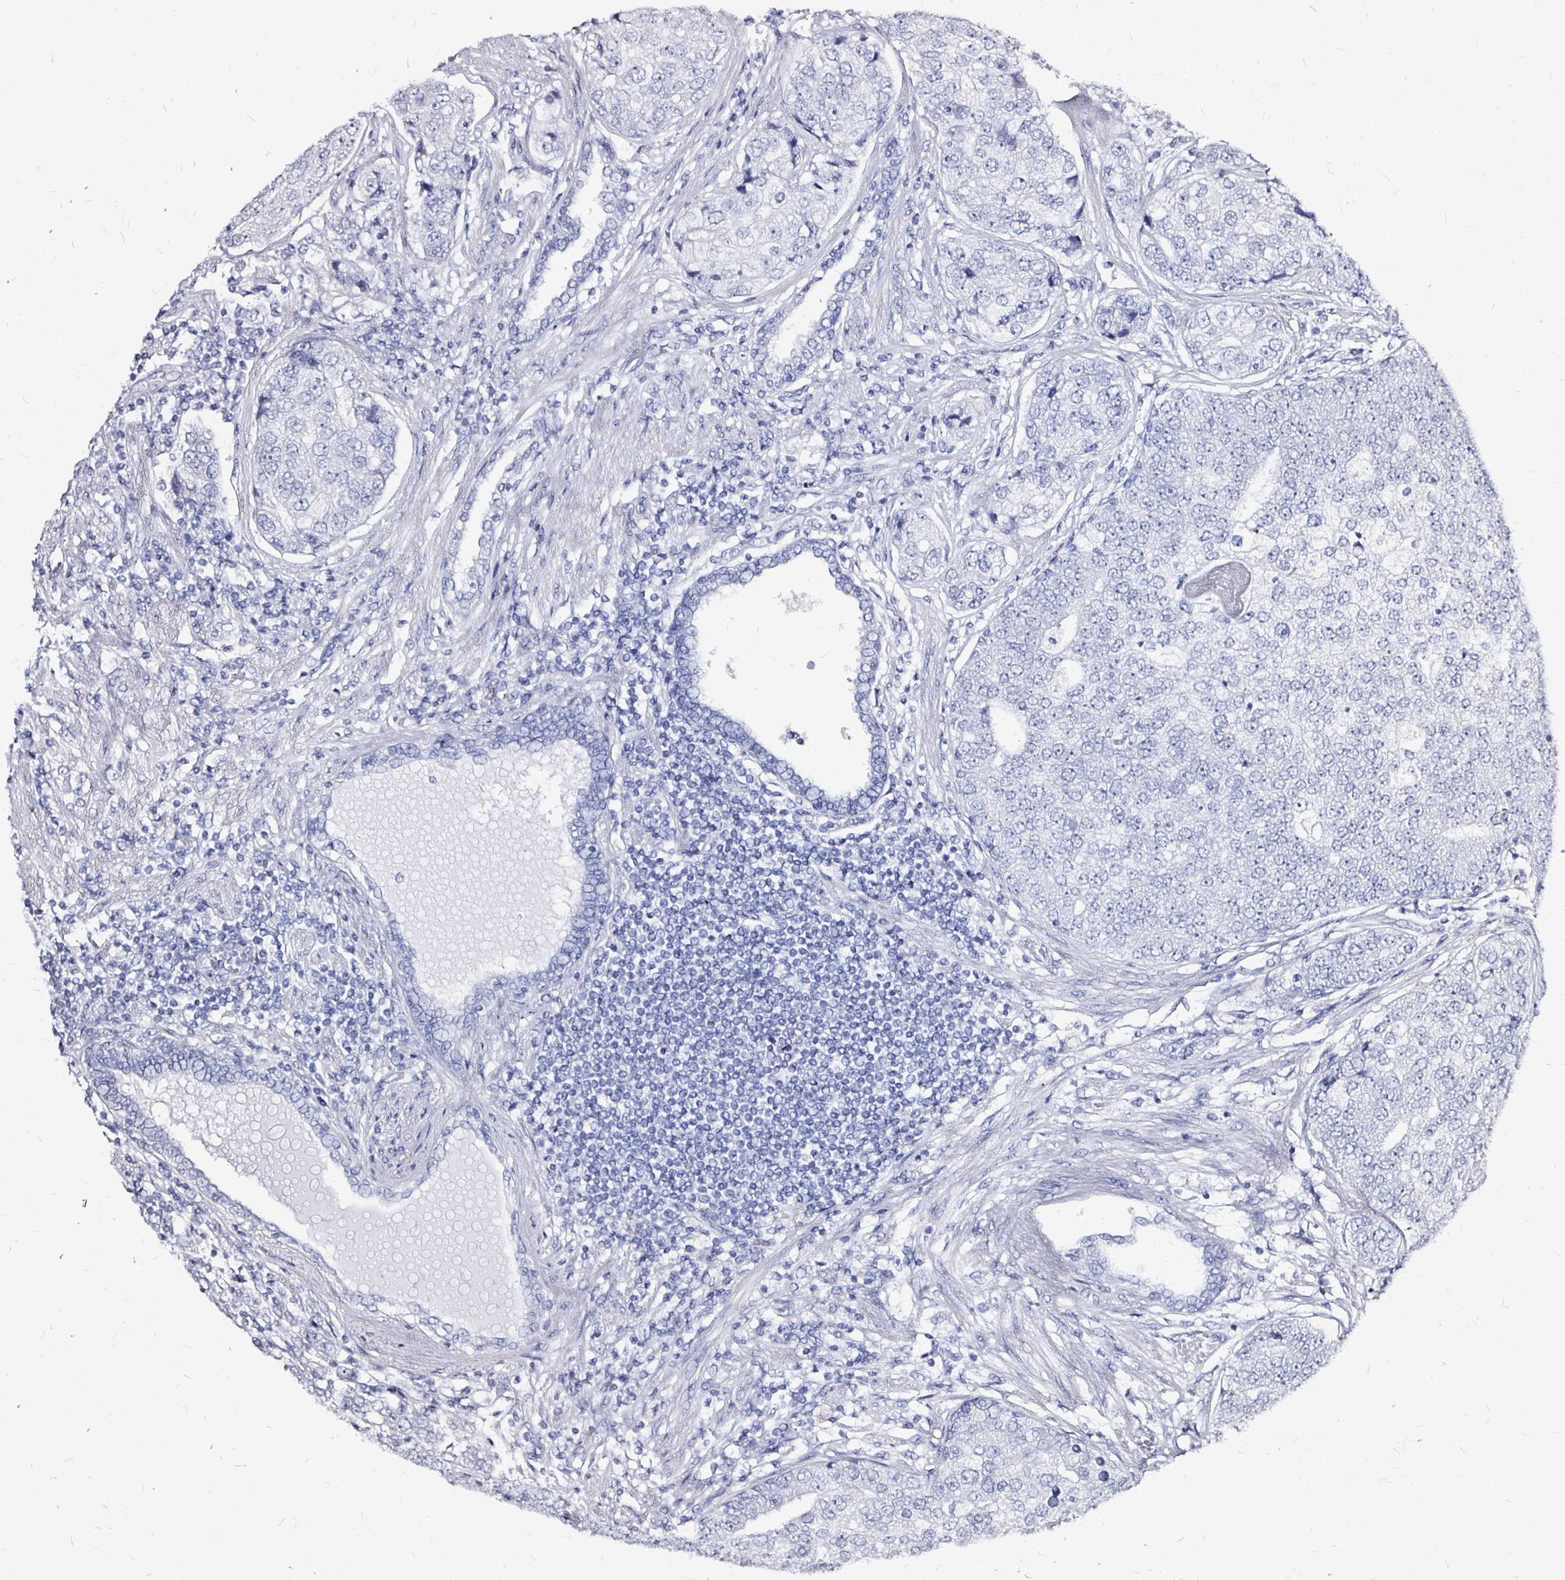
{"staining": {"intensity": "negative", "quantity": "none", "location": "none"}, "tissue": "prostate cancer", "cell_type": "Tumor cells", "image_type": "cancer", "snomed": [{"axis": "morphology", "description": "Adenocarcinoma, High grade"}, {"axis": "topography", "description": "Prostate"}], "caption": "IHC micrograph of human adenocarcinoma (high-grade) (prostate) stained for a protein (brown), which demonstrates no expression in tumor cells. (DAB (3,3'-diaminobenzidine) IHC, high magnification).", "gene": "LUZP4", "patient": {"sex": "male", "age": 60}}